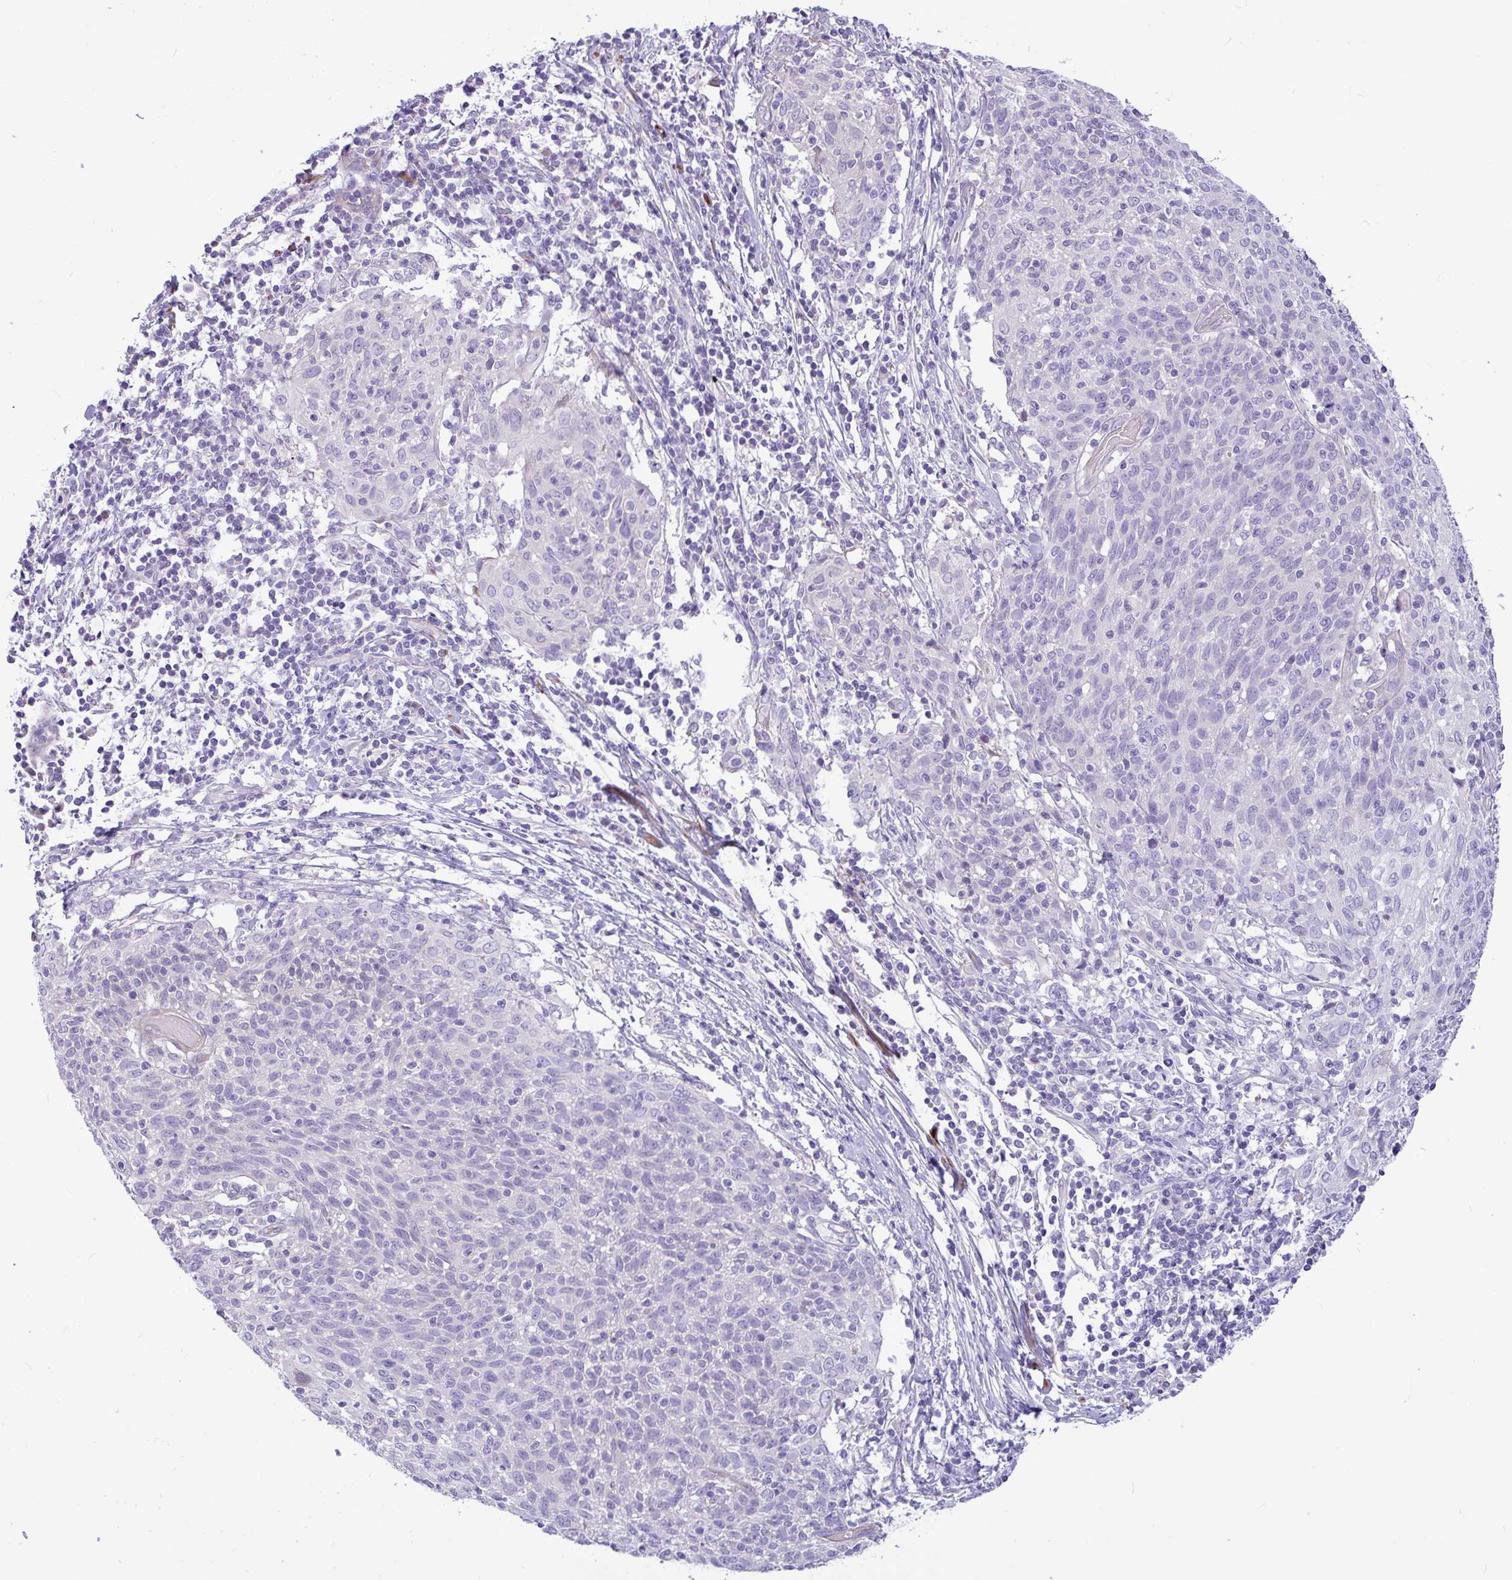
{"staining": {"intensity": "negative", "quantity": "none", "location": "none"}, "tissue": "cervical cancer", "cell_type": "Tumor cells", "image_type": "cancer", "snomed": [{"axis": "morphology", "description": "Squamous cell carcinoma, NOS"}, {"axis": "topography", "description": "Cervix"}], "caption": "Immunohistochemical staining of human cervical squamous cell carcinoma demonstrates no significant staining in tumor cells. The staining is performed using DAB brown chromogen with nuclei counter-stained in using hematoxylin.", "gene": "MOCS1", "patient": {"sex": "female", "age": 52}}